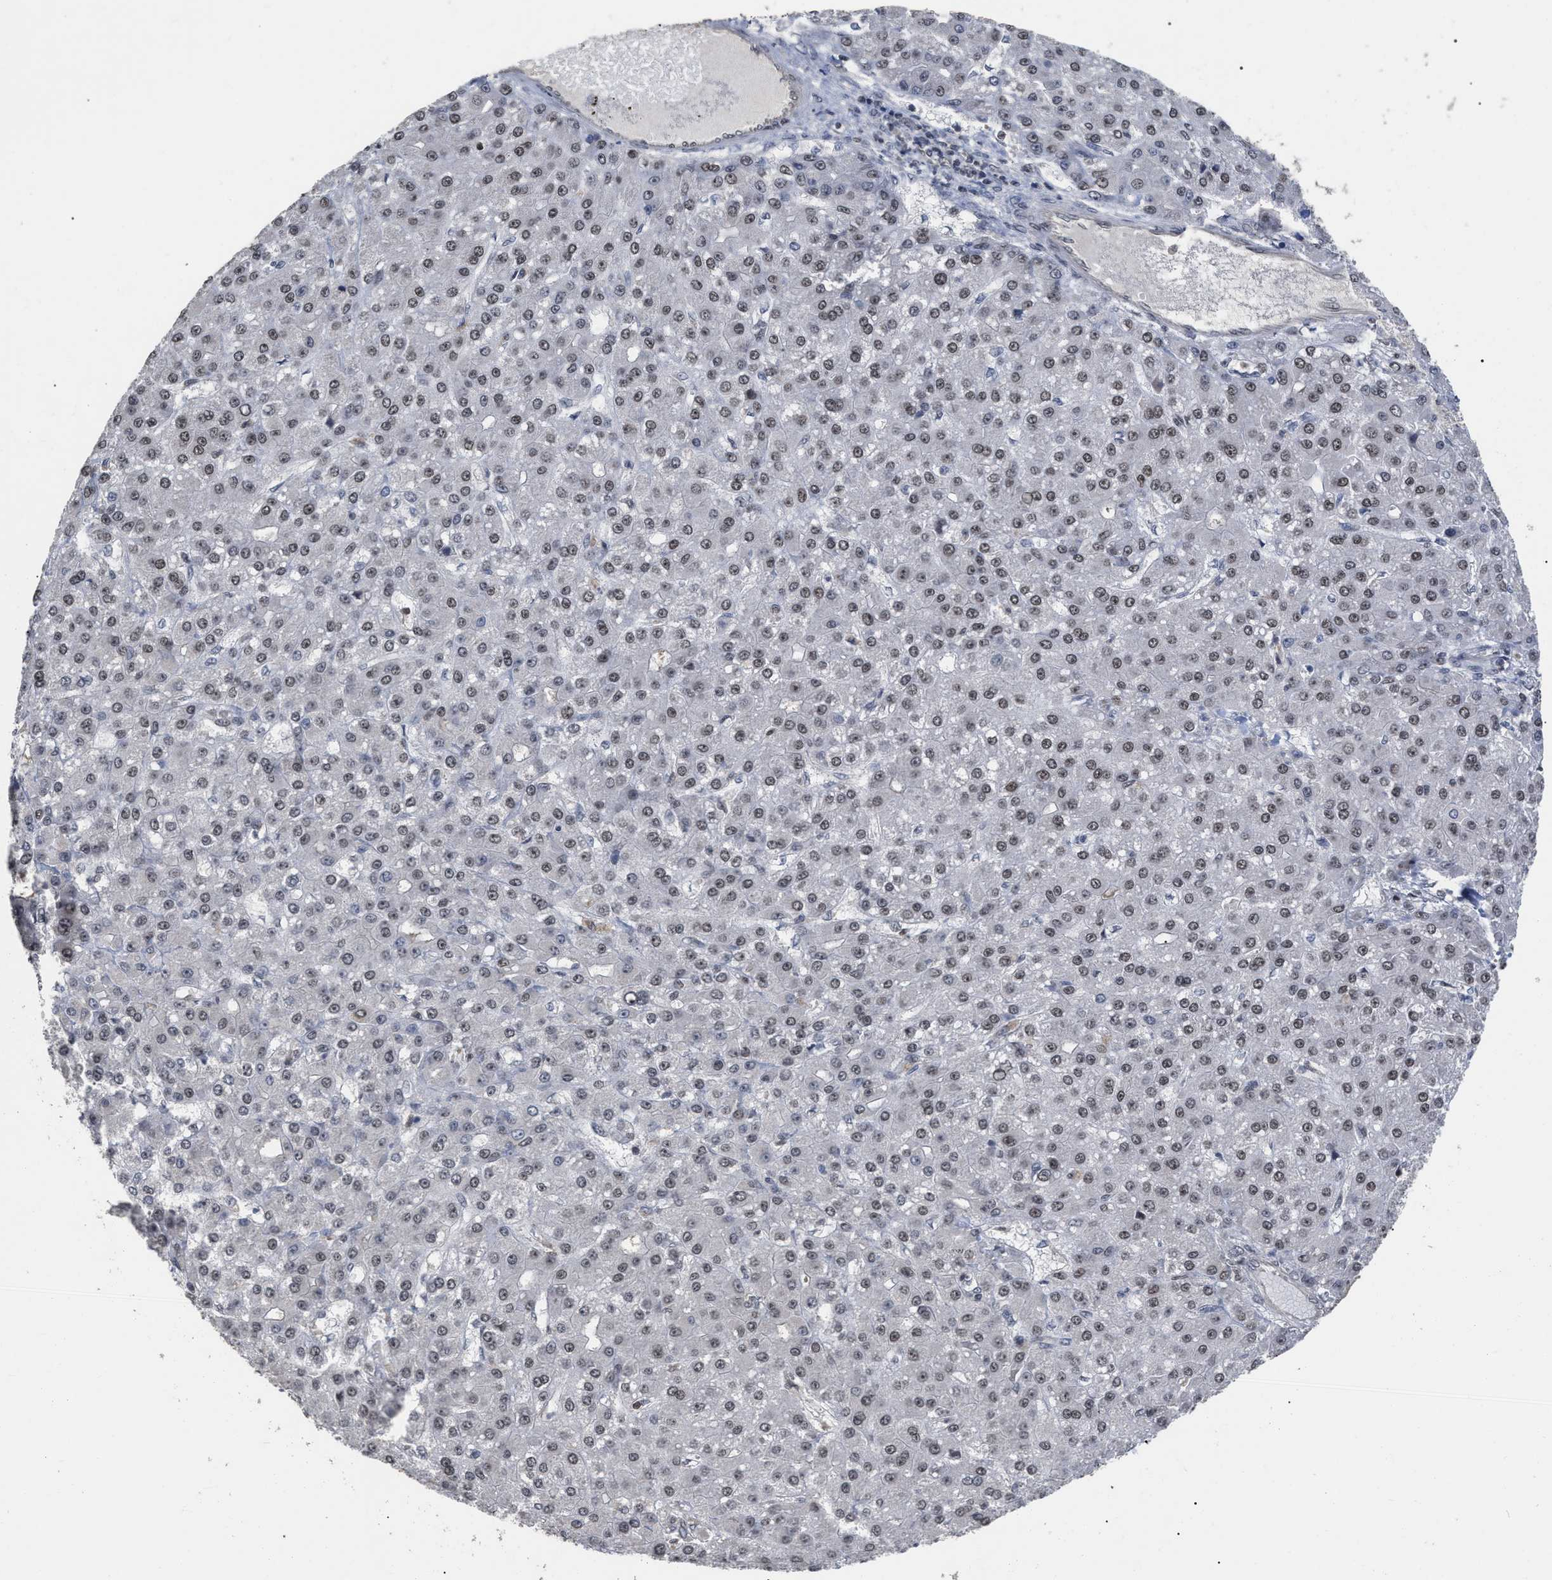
{"staining": {"intensity": "weak", "quantity": ">75%", "location": "nuclear"}, "tissue": "liver cancer", "cell_type": "Tumor cells", "image_type": "cancer", "snomed": [{"axis": "morphology", "description": "Carcinoma, Hepatocellular, NOS"}, {"axis": "topography", "description": "Liver"}], "caption": "DAB immunohistochemical staining of human liver cancer displays weak nuclear protein staining in about >75% of tumor cells.", "gene": "JAZF1", "patient": {"sex": "male", "age": 67}}